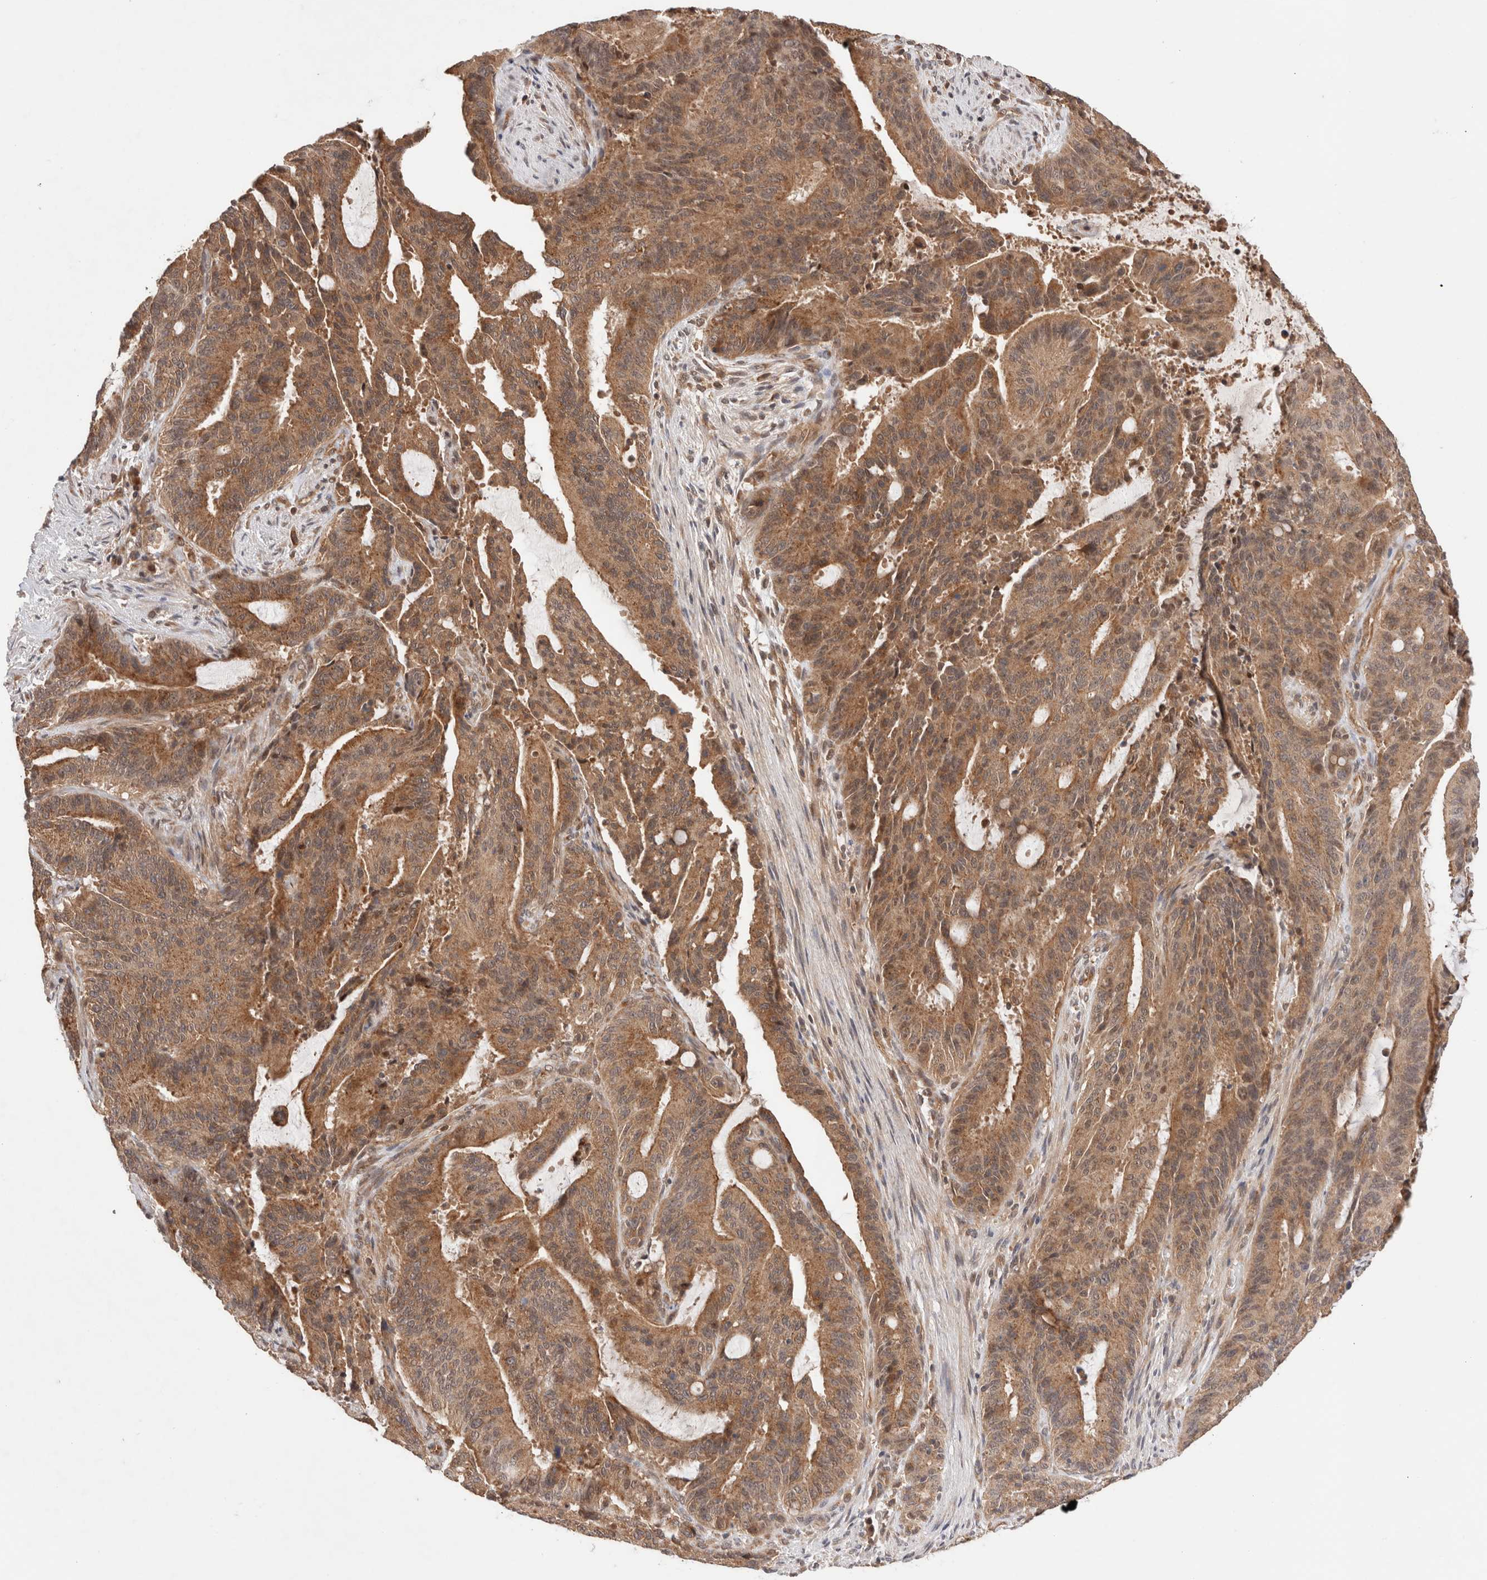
{"staining": {"intensity": "moderate", "quantity": ">75%", "location": "cytoplasmic/membranous,nuclear"}, "tissue": "liver cancer", "cell_type": "Tumor cells", "image_type": "cancer", "snomed": [{"axis": "morphology", "description": "Normal tissue, NOS"}, {"axis": "morphology", "description": "Cholangiocarcinoma"}, {"axis": "topography", "description": "Liver"}, {"axis": "topography", "description": "Peripheral nerve tissue"}], "caption": "Immunohistochemistry photomicrograph of cholangiocarcinoma (liver) stained for a protein (brown), which displays medium levels of moderate cytoplasmic/membranous and nuclear positivity in approximately >75% of tumor cells.", "gene": "SIKE1", "patient": {"sex": "female", "age": 73}}